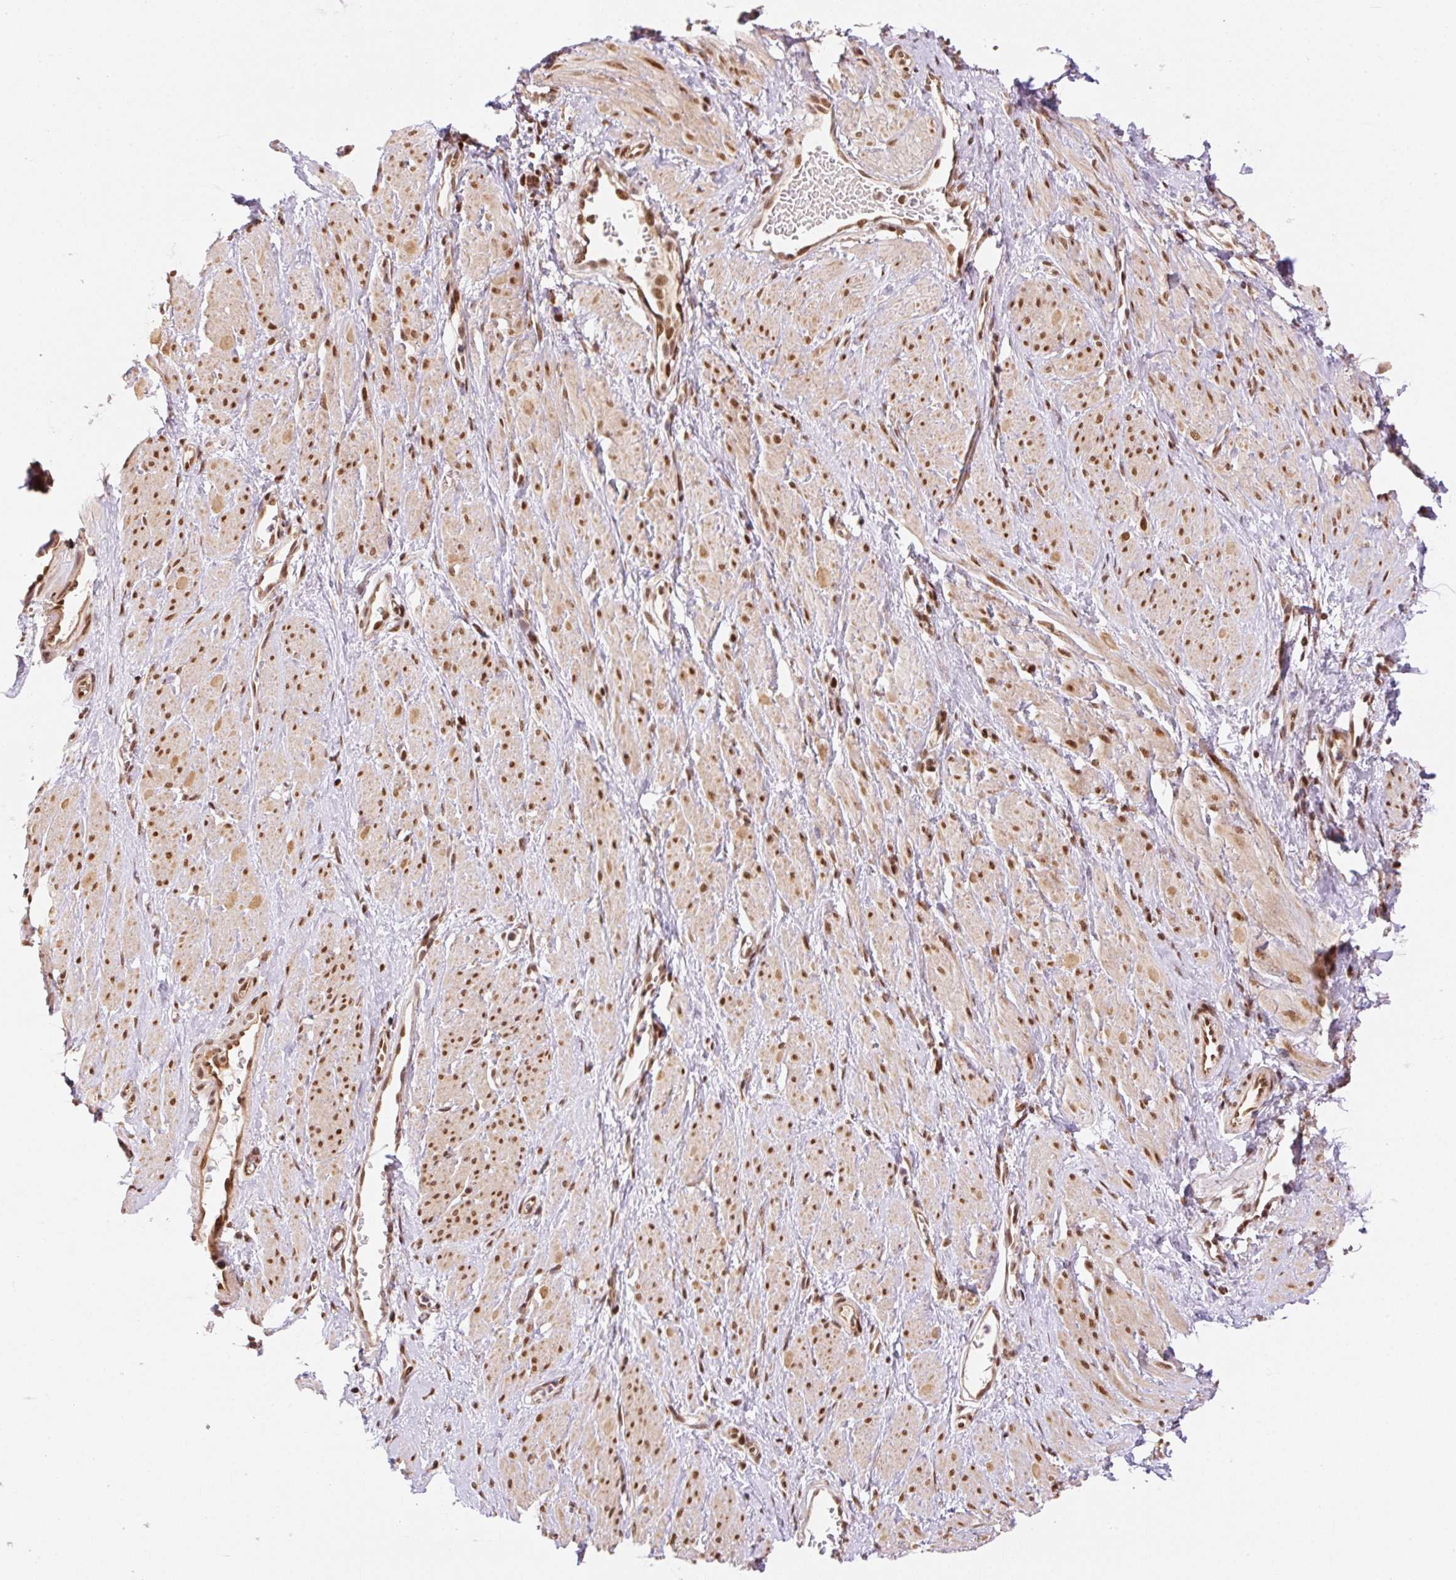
{"staining": {"intensity": "moderate", "quantity": ">75%", "location": "nuclear"}, "tissue": "smooth muscle", "cell_type": "Smooth muscle cells", "image_type": "normal", "snomed": [{"axis": "morphology", "description": "Normal tissue, NOS"}, {"axis": "topography", "description": "Smooth muscle"}, {"axis": "topography", "description": "Uterus"}], "caption": "Immunohistochemical staining of benign human smooth muscle exhibits >75% levels of moderate nuclear protein expression in approximately >75% of smooth muscle cells. The staining was performed using DAB, with brown indicating positive protein expression. Nuclei are stained blue with hematoxylin.", "gene": "INTS8", "patient": {"sex": "female", "age": 39}}